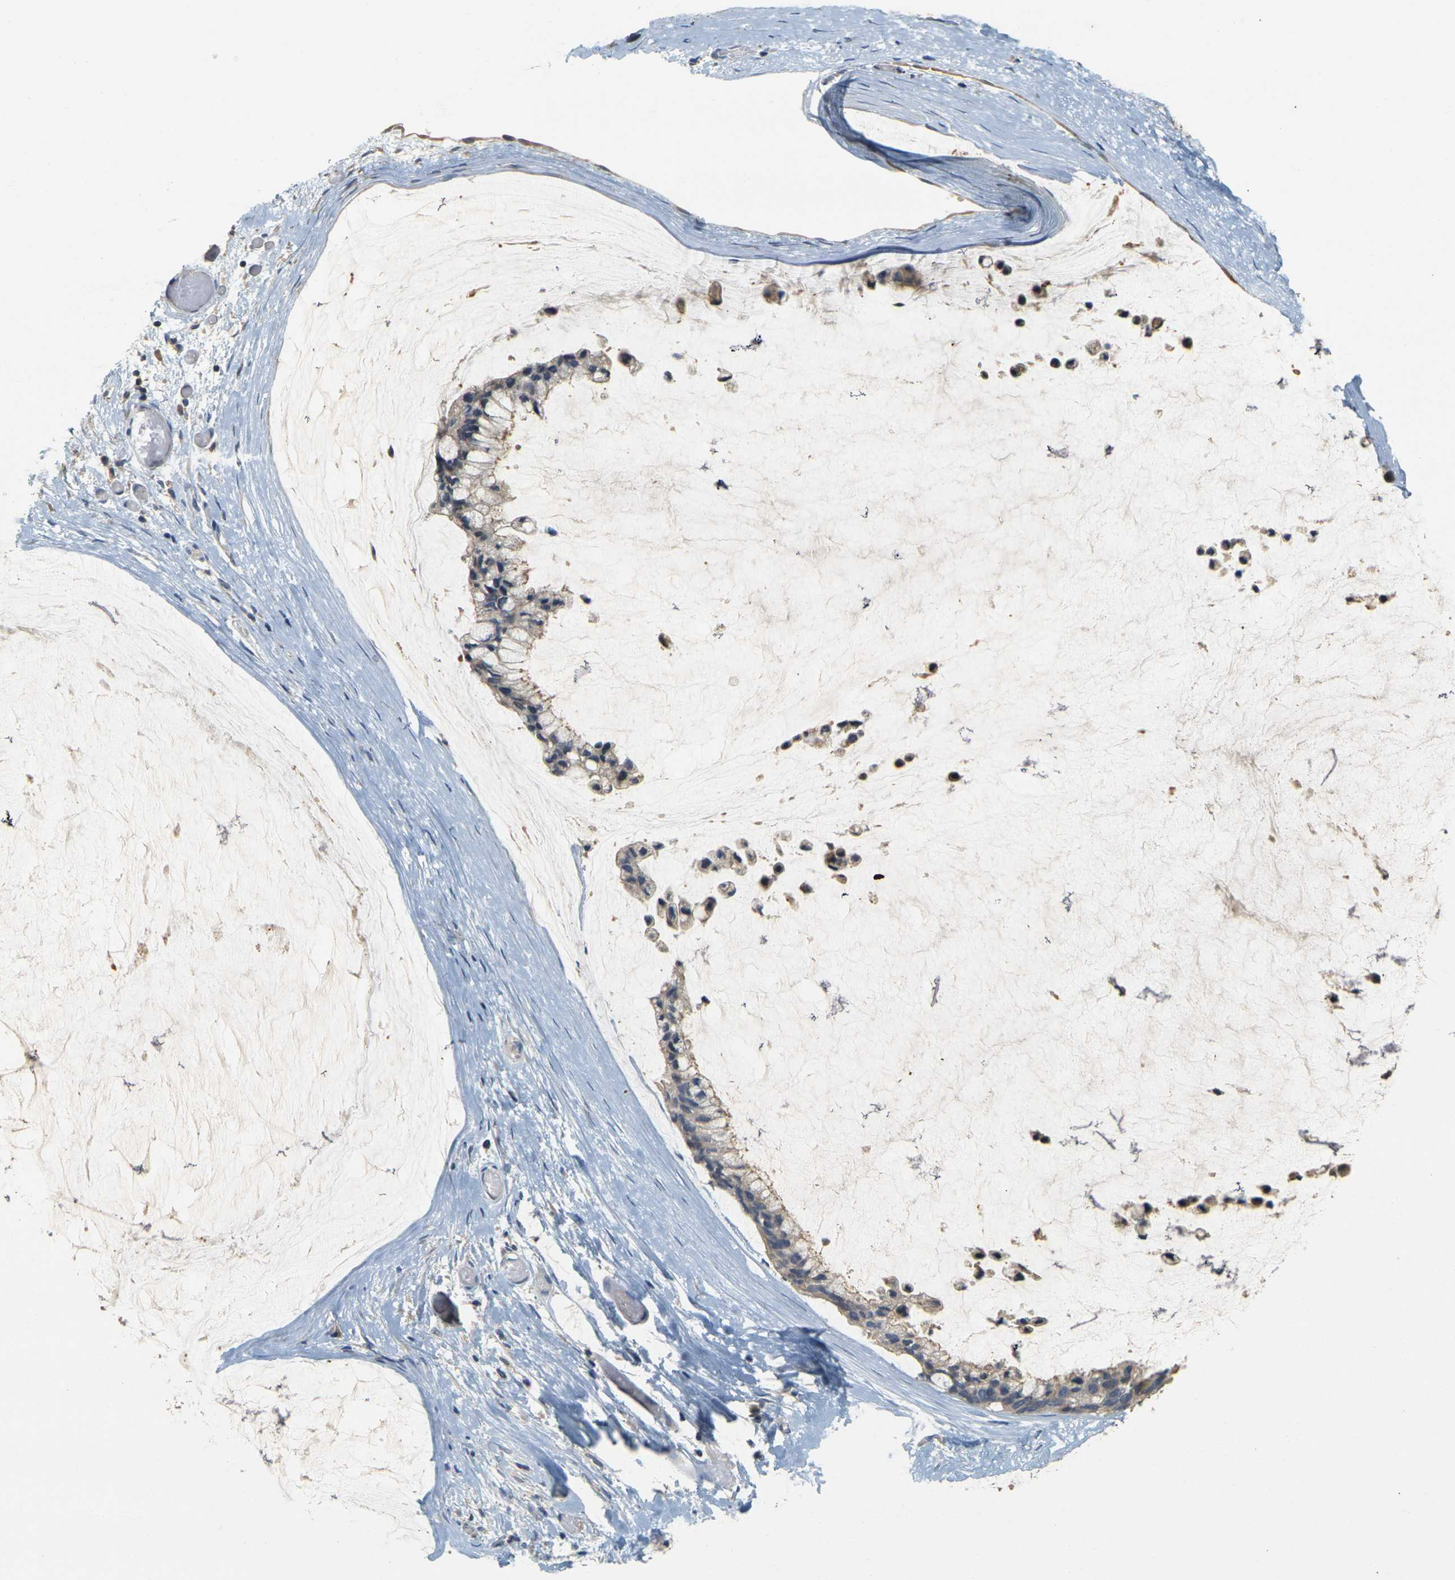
{"staining": {"intensity": "weak", "quantity": ">75%", "location": "cytoplasmic/membranous"}, "tissue": "ovarian cancer", "cell_type": "Tumor cells", "image_type": "cancer", "snomed": [{"axis": "morphology", "description": "Cystadenocarcinoma, mucinous, NOS"}, {"axis": "topography", "description": "Ovary"}], "caption": "Ovarian mucinous cystadenocarcinoma was stained to show a protein in brown. There is low levels of weak cytoplasmic/membranous positivity in approximately >75% of tumor cells.", "gene": "GDAP1", "patient": {"sex": "female", "age": 39}}